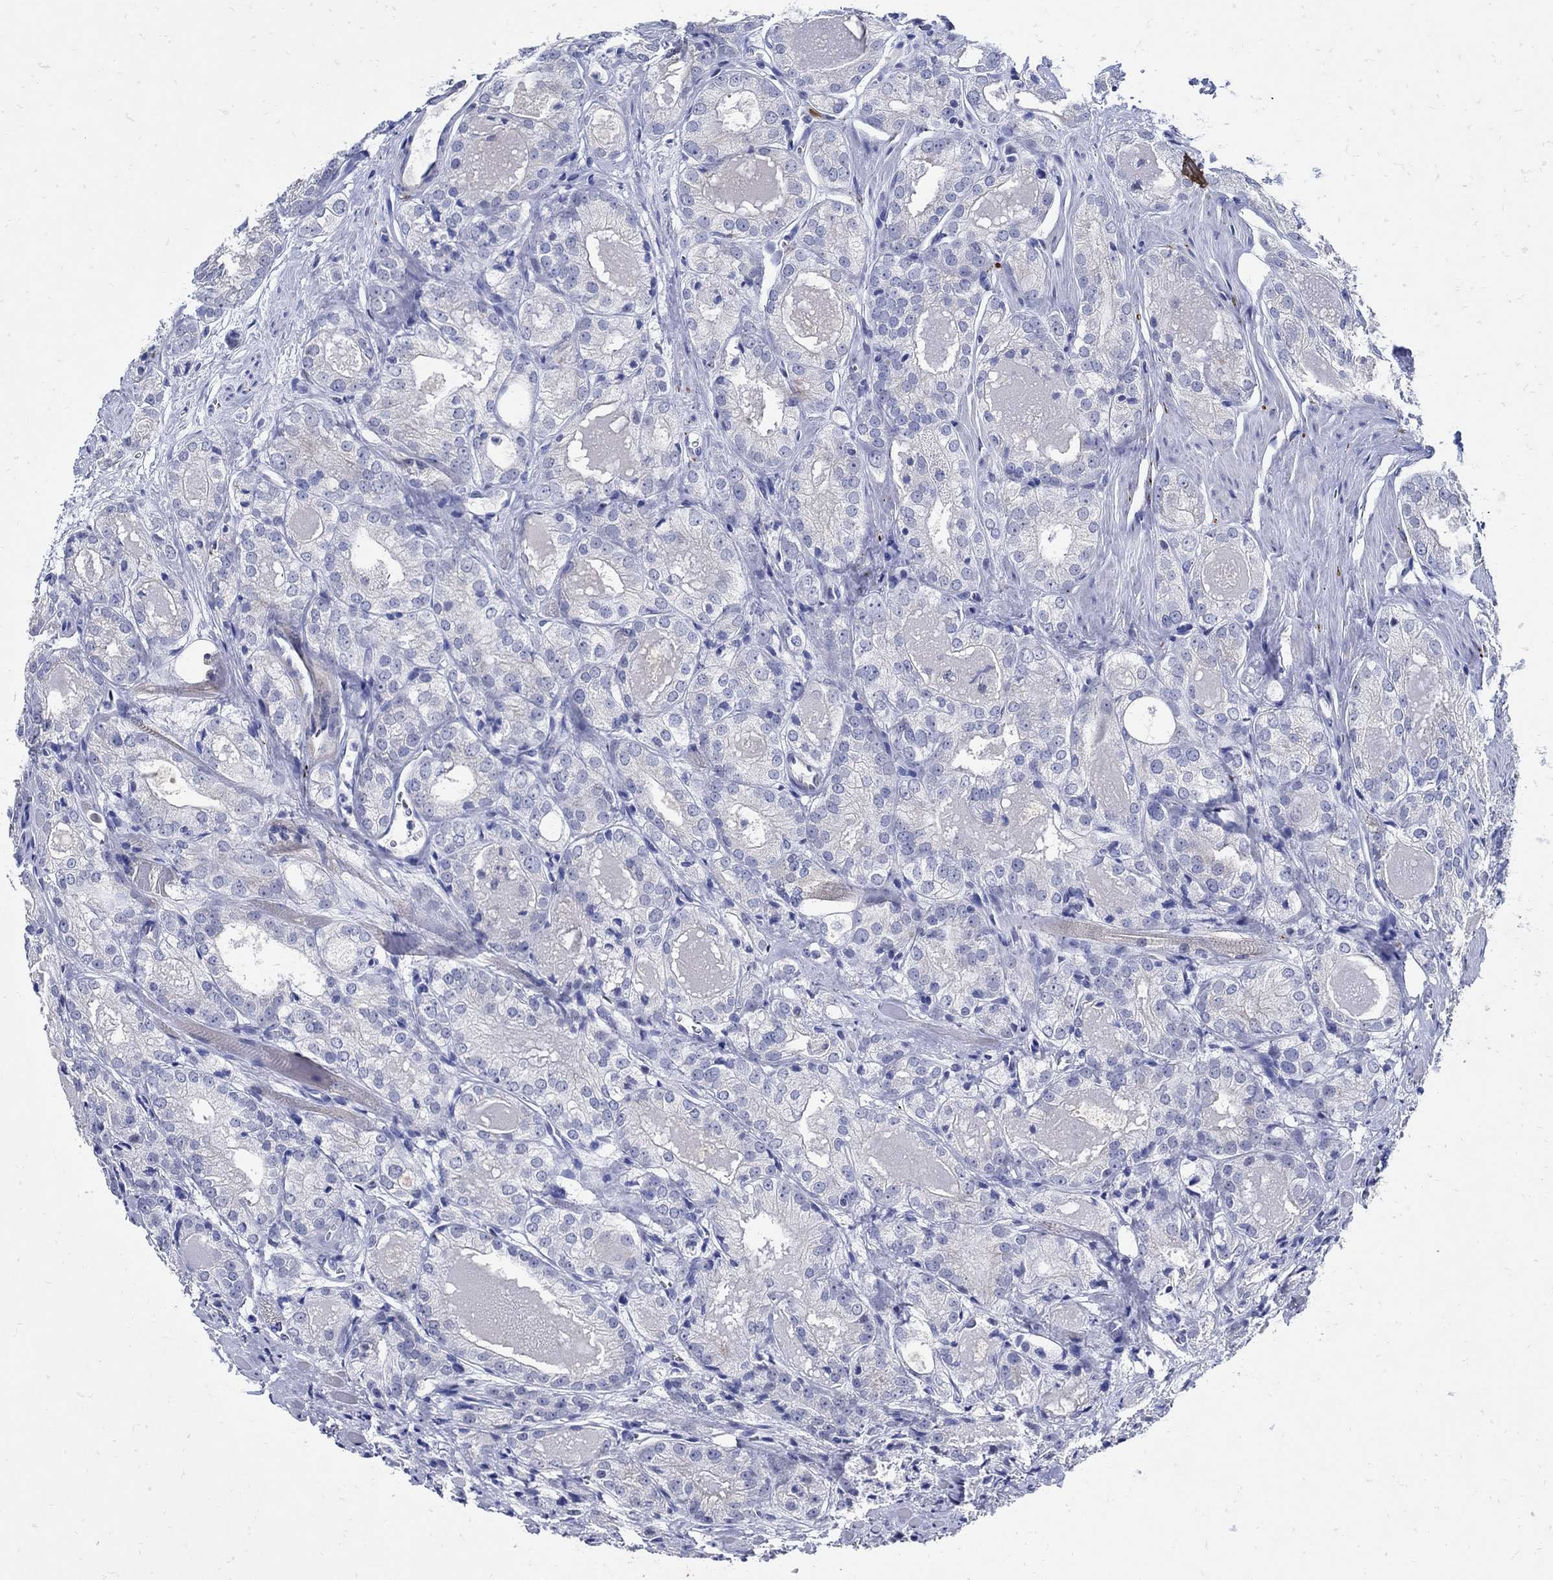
{"staining": {"intensity": "negative", "quantity": "none", "location": "none"}, "tissue": "prostate cancer", "cell_type": "Tumor cells", "image_type": "cancer", "snomed": [{"axis": "morphology", "description": "Adenocarcinoma, NOS"}, {"axis": "morphology", "description": "Adenocarcinoma, High grade"}, {"axis": "topography", "description": "Prostate"}], "caption": "Immunohistochemistry histopathology image of neoplastic tissue: prostate high-grade adenocarcinoma stained with DAB displays no significant protein staining in tumor cells. (DAB (3,3'-diaminobenzidine) immunohistochemistry, high magnification).", "gene": "NOS1", "patient": {"sex": "male", "age": 70}}